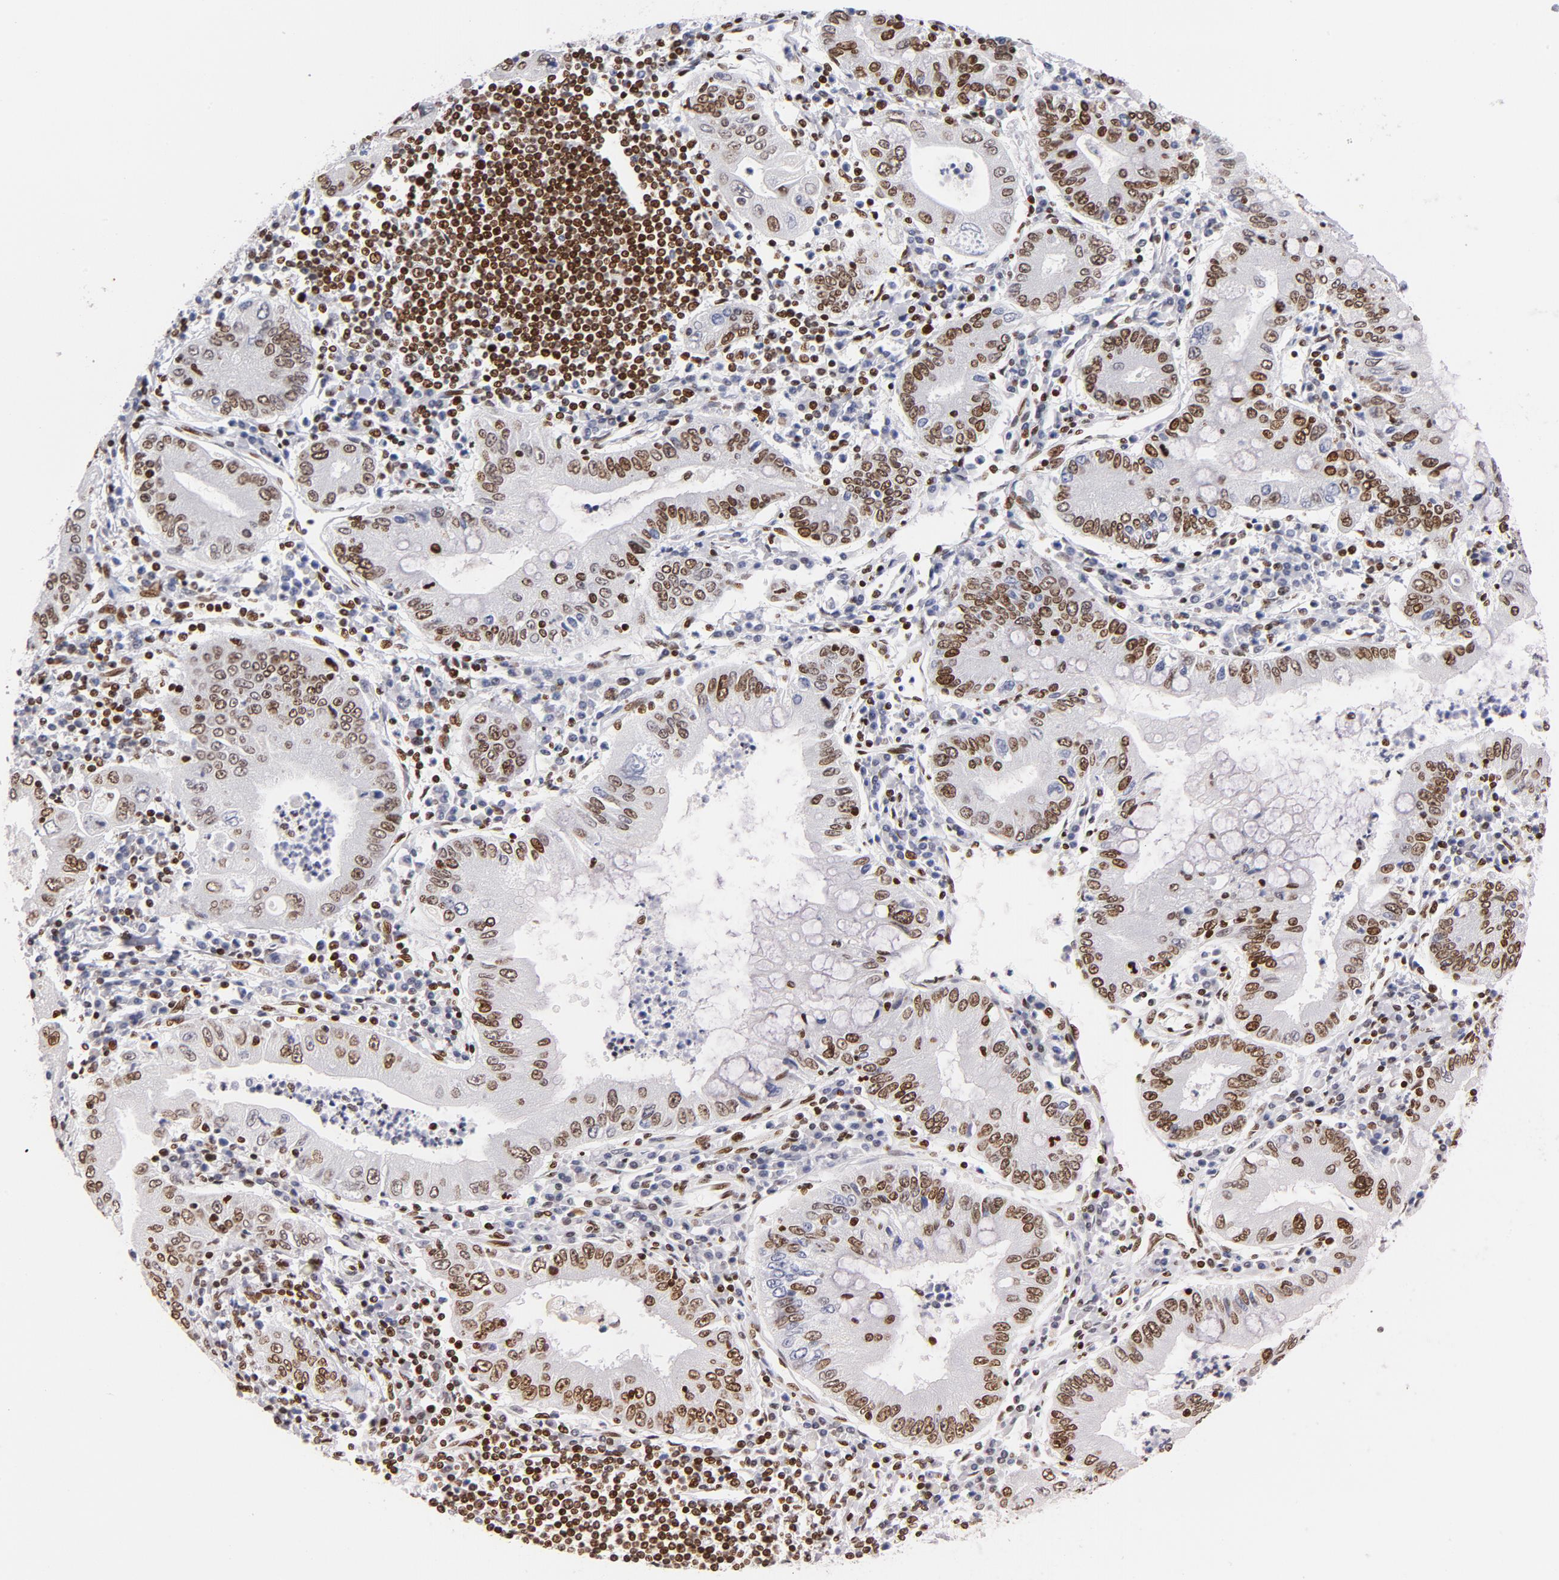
{"staining": {"intensity": "moderate", "quantity": ">75%", "location": "cytoplasmic/membranous,nuclear"}, "tissue": "stomach cancer", "cell_type": "Tumor cells", "image_type": "cancer", "snomed": [{"axis": "morphology", "description": "Normal tissue, NOS"}, {"axis": "morphology", "description": "Adenocarcinoma, NOS"}, {"axis": "topography", "description": "Esophagus"}, {"axis": "topography", "description": "Stomach, upper"}, {"axis": "topography", "description": "Peripheral nerve tissue"}], "caption": "An immunohistochemistry (IHC) photomicrograph of tumor tissue is shown. Protein staining in brown highlights moderate cytoplasmic/membranous and nuclear positivity in stomach adenocarcinoma within tumor cells.", "gene": "TOP2B", "patient": {"sex": "male", "age": 62}}